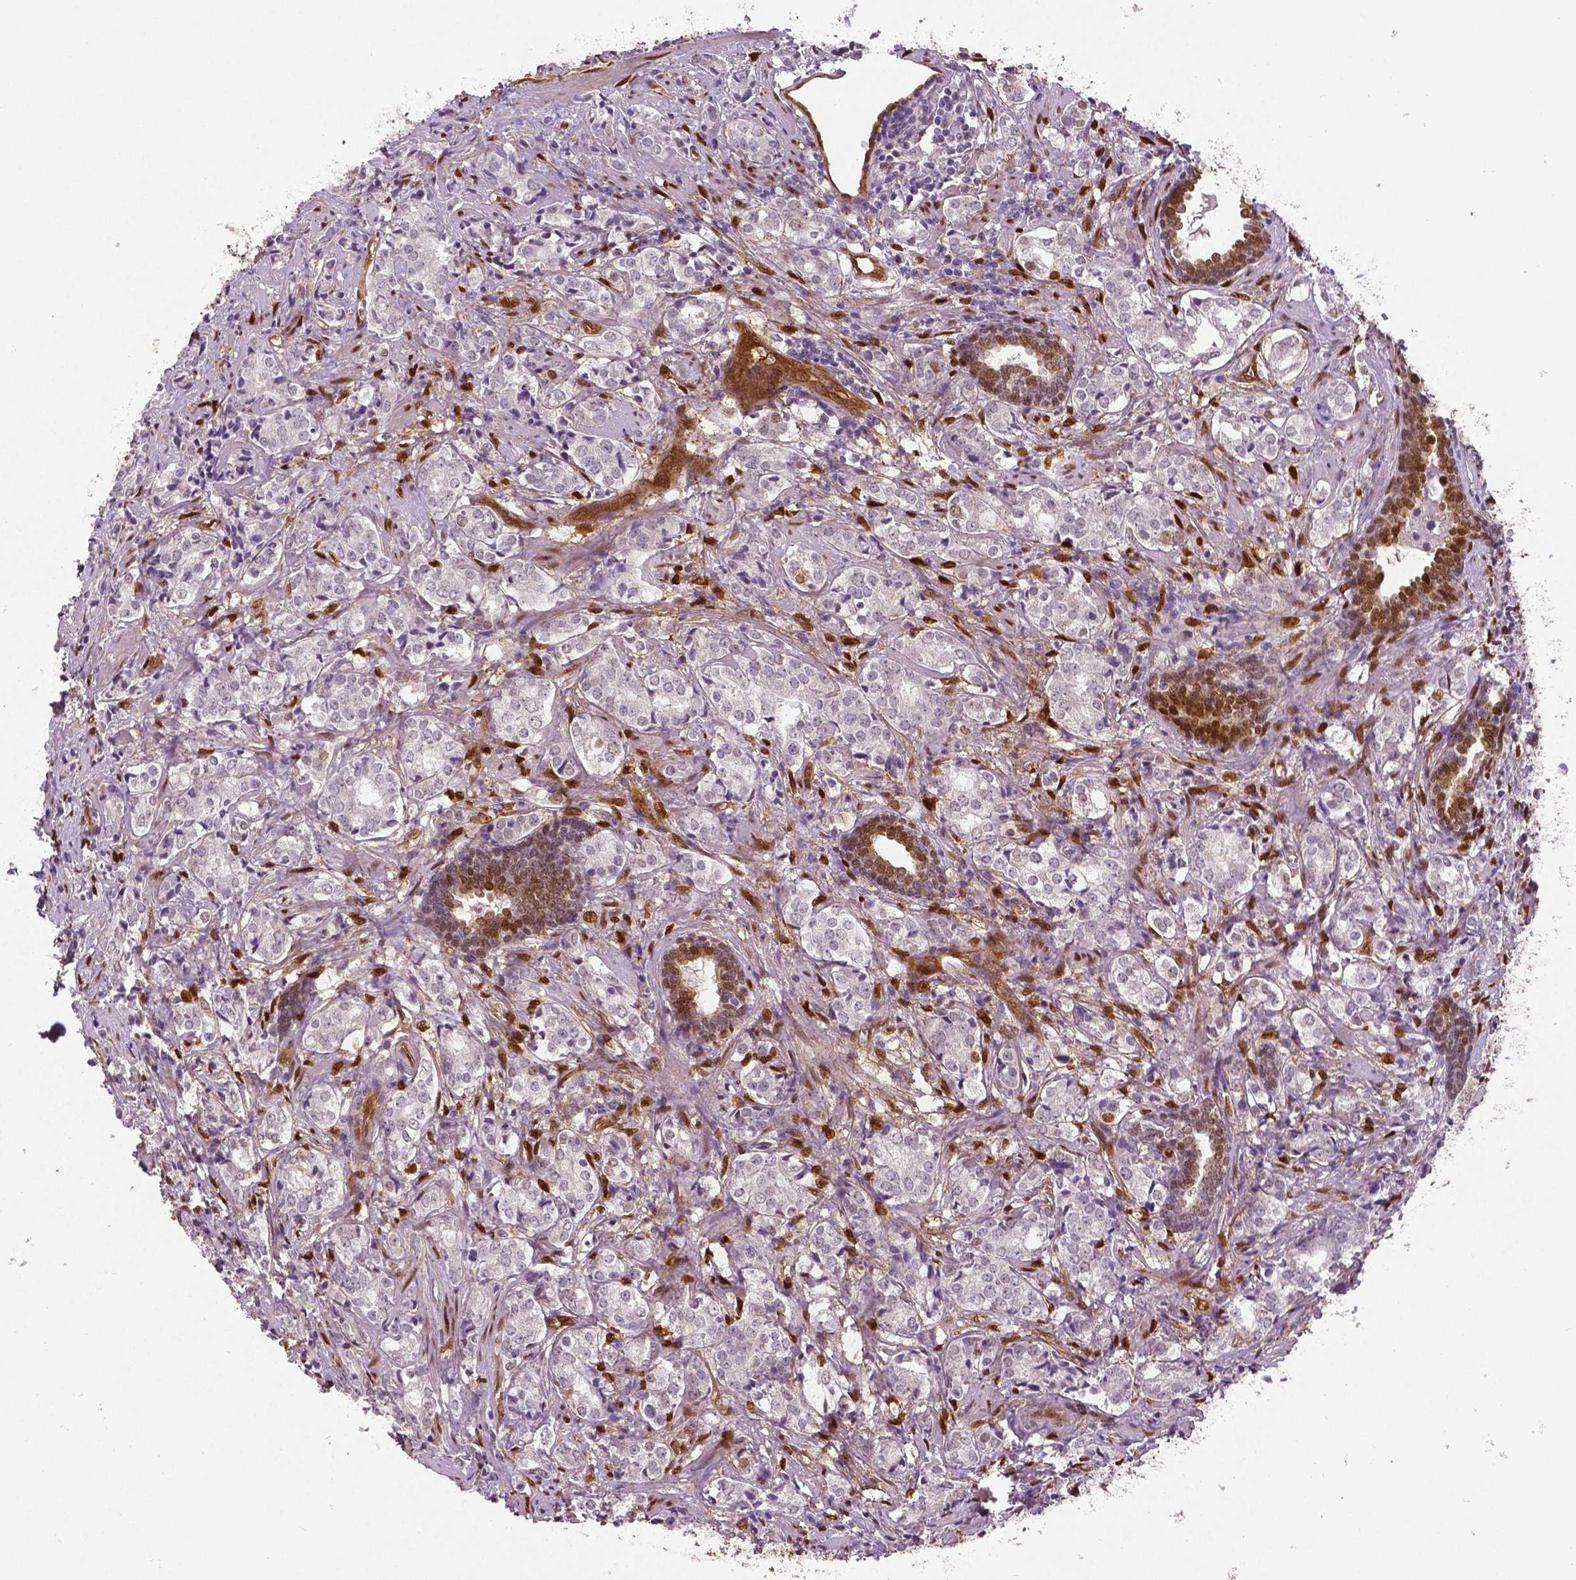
{"staining": {"intensity": "negative", "quantity": "none", "location": "none"}, "tissue": "prostate cancer", "cell_type": "Tumor cells", "image_type": "cancer", "snomed": [{"axis": "morphology", "description": "Adenocarcinoma, NOS"}, {"axis": "topography", "description": "Prostate and seminal vesicle, NOS"}], "caption": "A high-resolution micrograph shows immunohistochemistry staining of prostate cancer (adenocarcinoma), which displays no significant expression in tumor cells.", "gene": "WWTR1", "patient": {"sex": "male", "age": 63}}